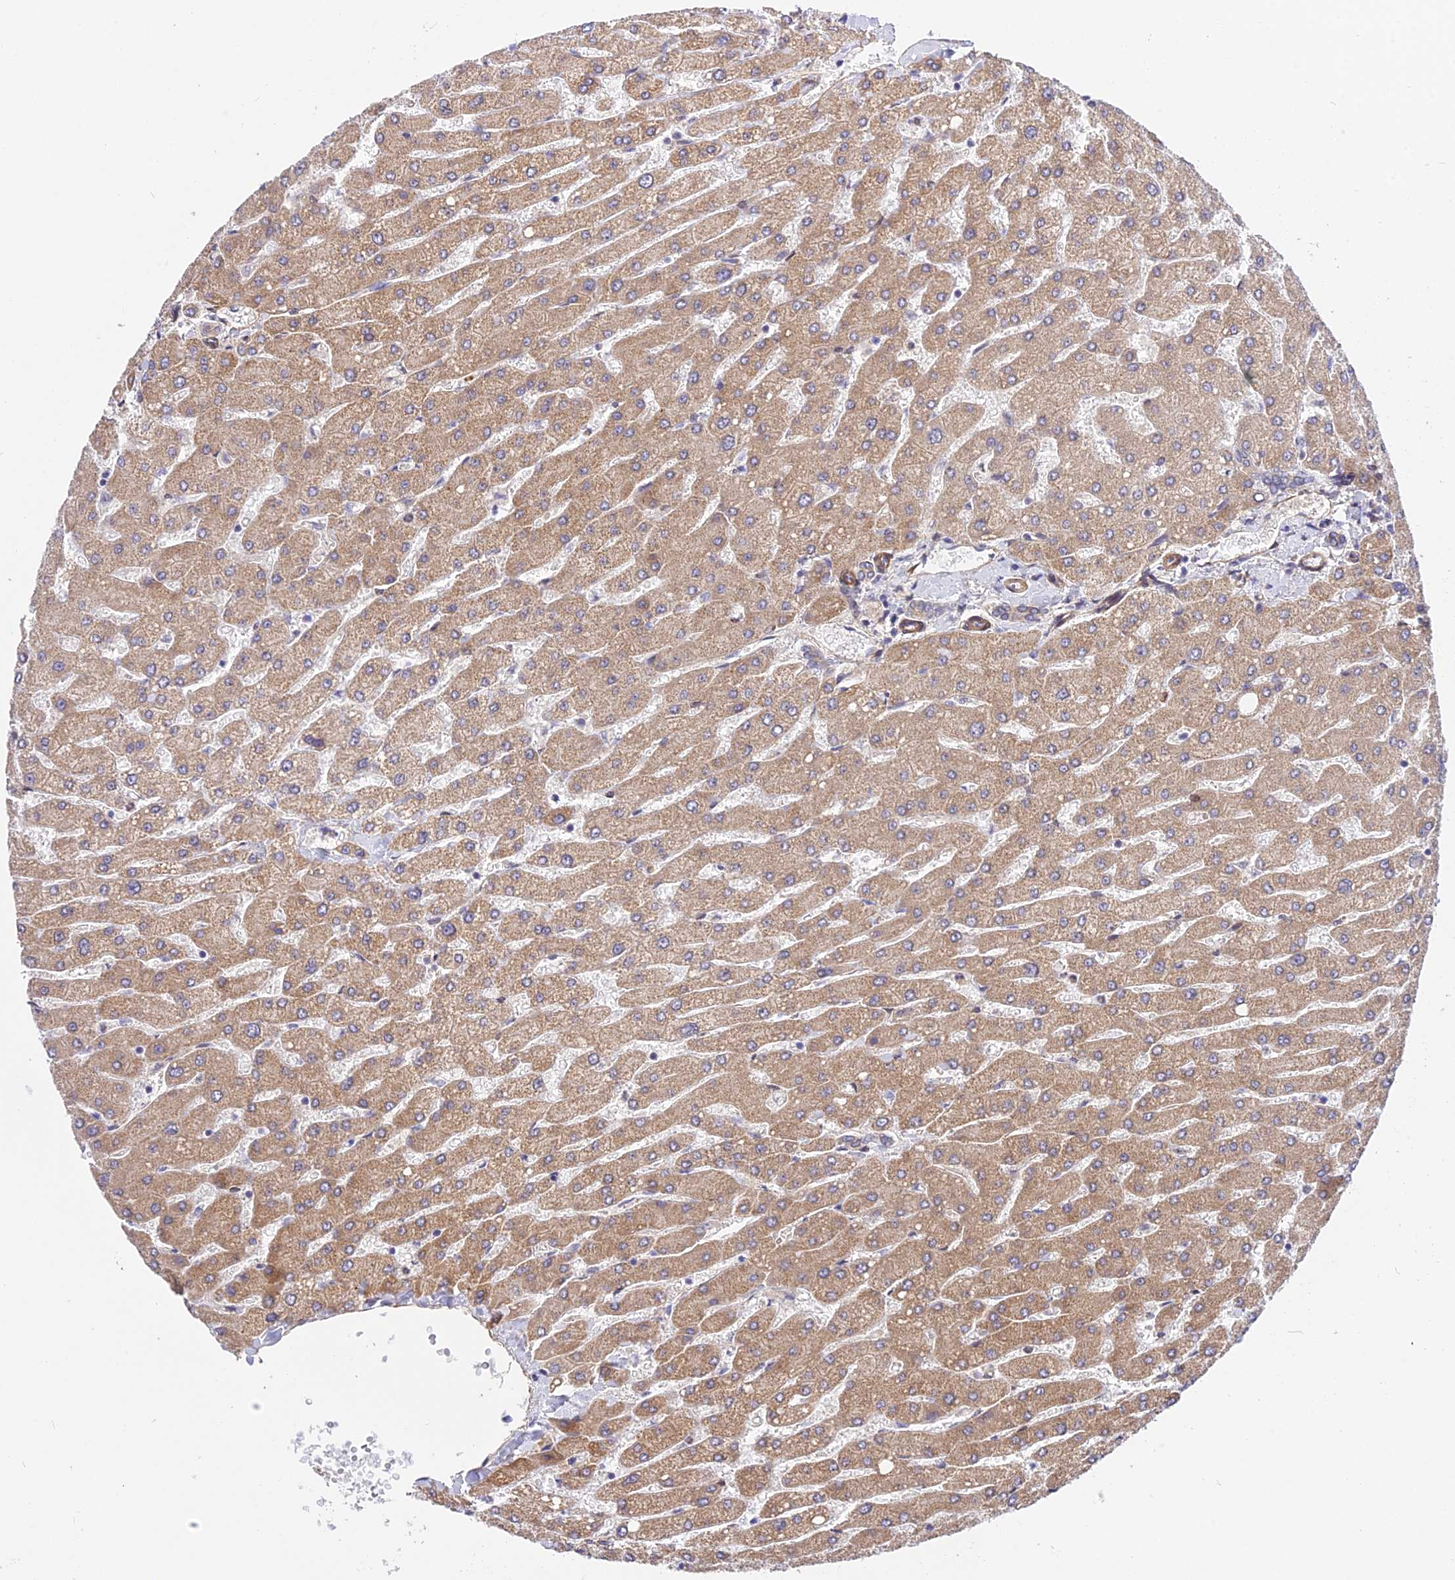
{"staining": {"intensity": "weak", "quantity": ">75%", "location": "cytoplasmic/membranous"}, "tissue": "liver", "cell_type": "Cholangiocytes", "image_type": "normal", "snomed": [{"axis": "morphology", "description": "Normal tissue, NOS"}, {"axis": "topography", "description": "Liver"}], "caption": "This micrograph reveals immunohistochemistry (IHC) staining of normal human liver, with low weak cytoplasmic/membranous positivity in approximately >75% of cholangiocytes.", "gene": "TRIM43B", "patient": {"sex": "male", "age": 55}}